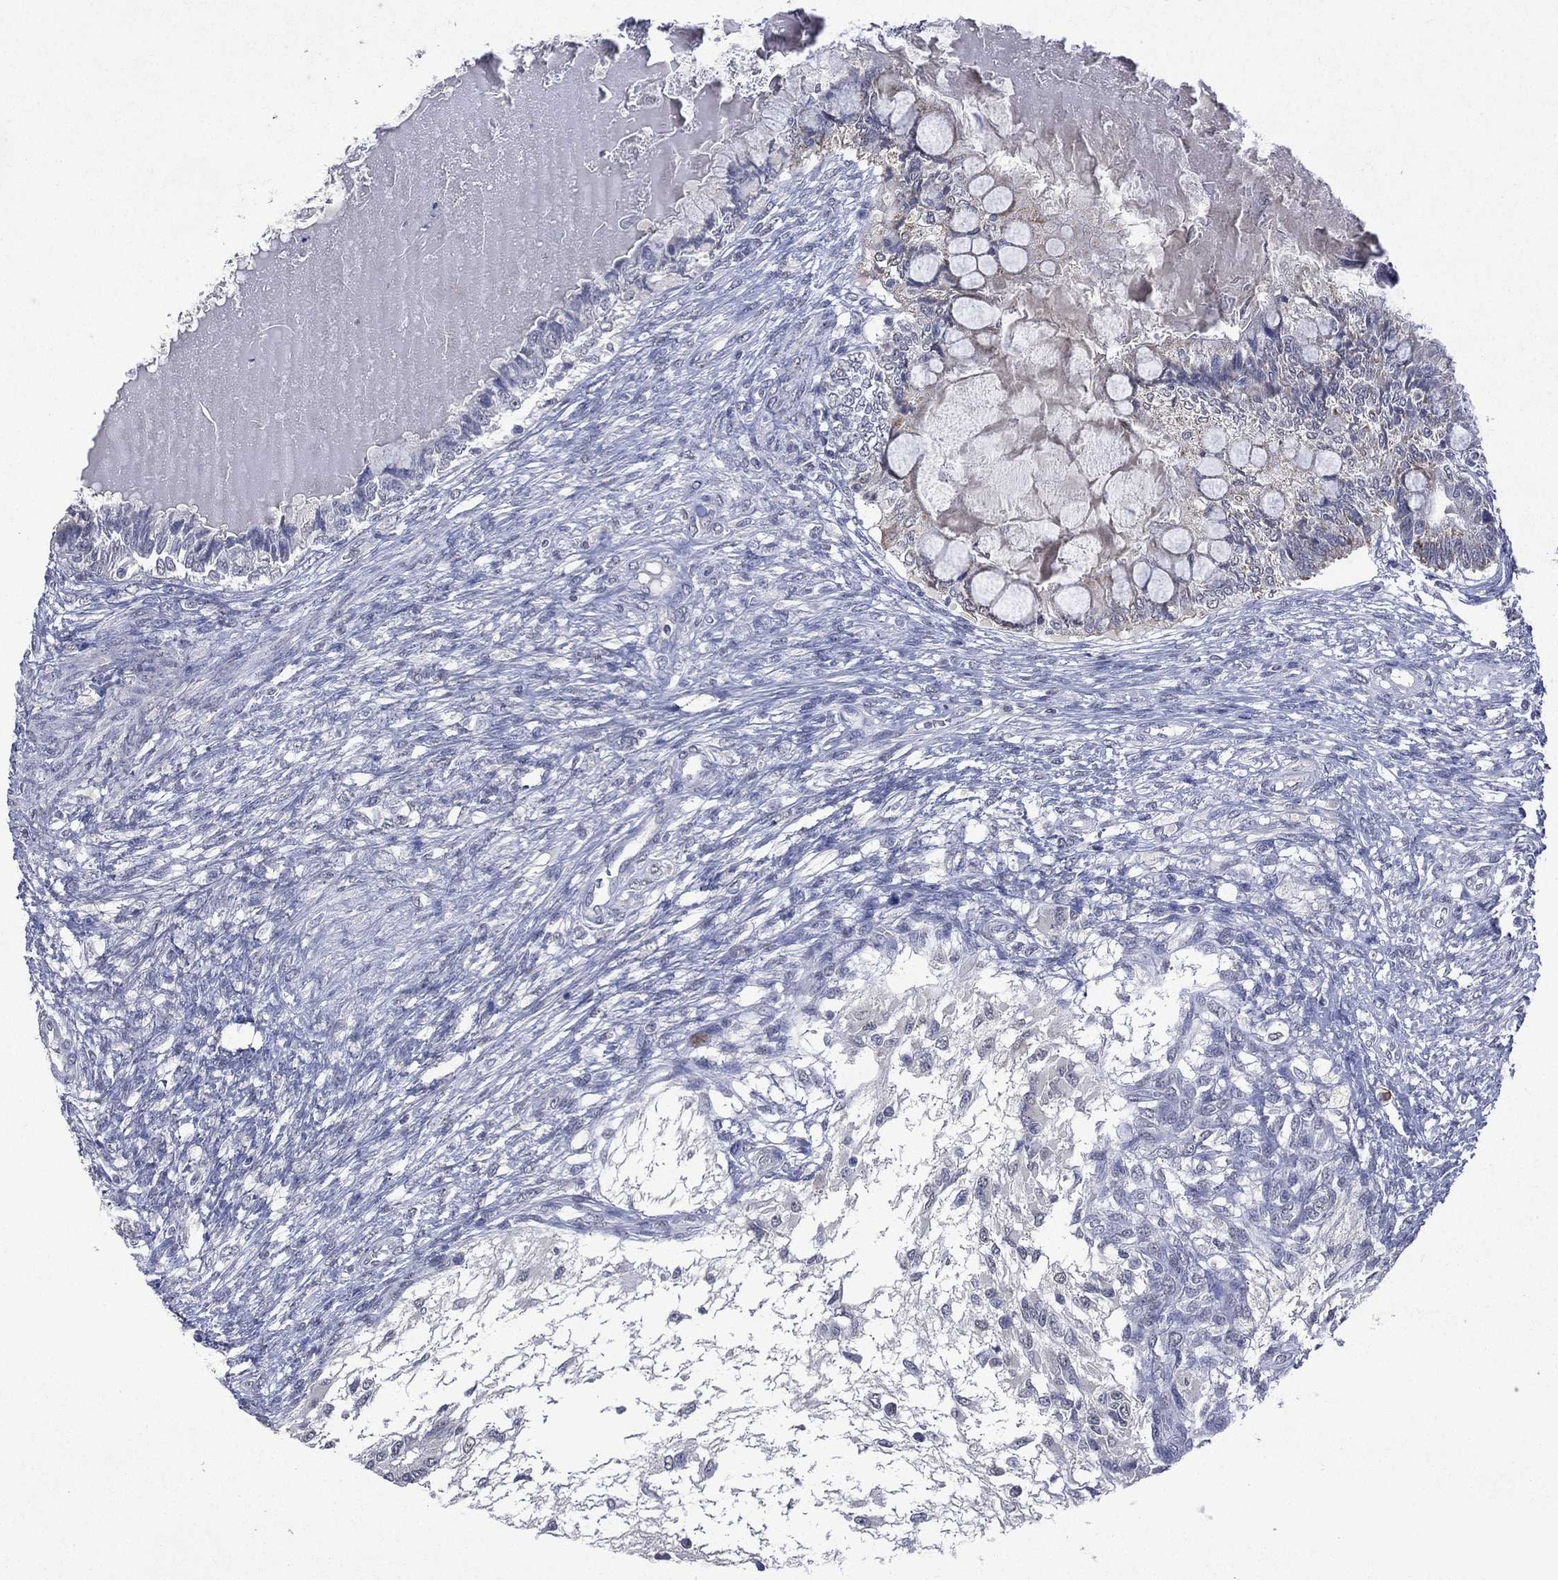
{"staining": {"intensity": "negative", "quantity": "none", "location": "none"}, "tissue": "testis cancer", "cell_type": "Tumor cells", "image_type": "cancer", "snomed": [{"axis": "morphology", "description": "Seminoma, NOS"}, {"axis": "morphology", "description": "Carcinoma, Embryonal, NOS"}, {"axis": "topography", "description": "Testis"}], "caption": "Testis cancer (embryonal carcinoma) was stained to show a protein in brown. There is no significant positivity in tumor cells. The staining was performed using DAB to visualize the protein expression in brown, while the nuclei were stained in blue with hematoxylin (Magnification: 20x).", "gene": "ASB10", "patient": {"sex": "male", "age": 41}}